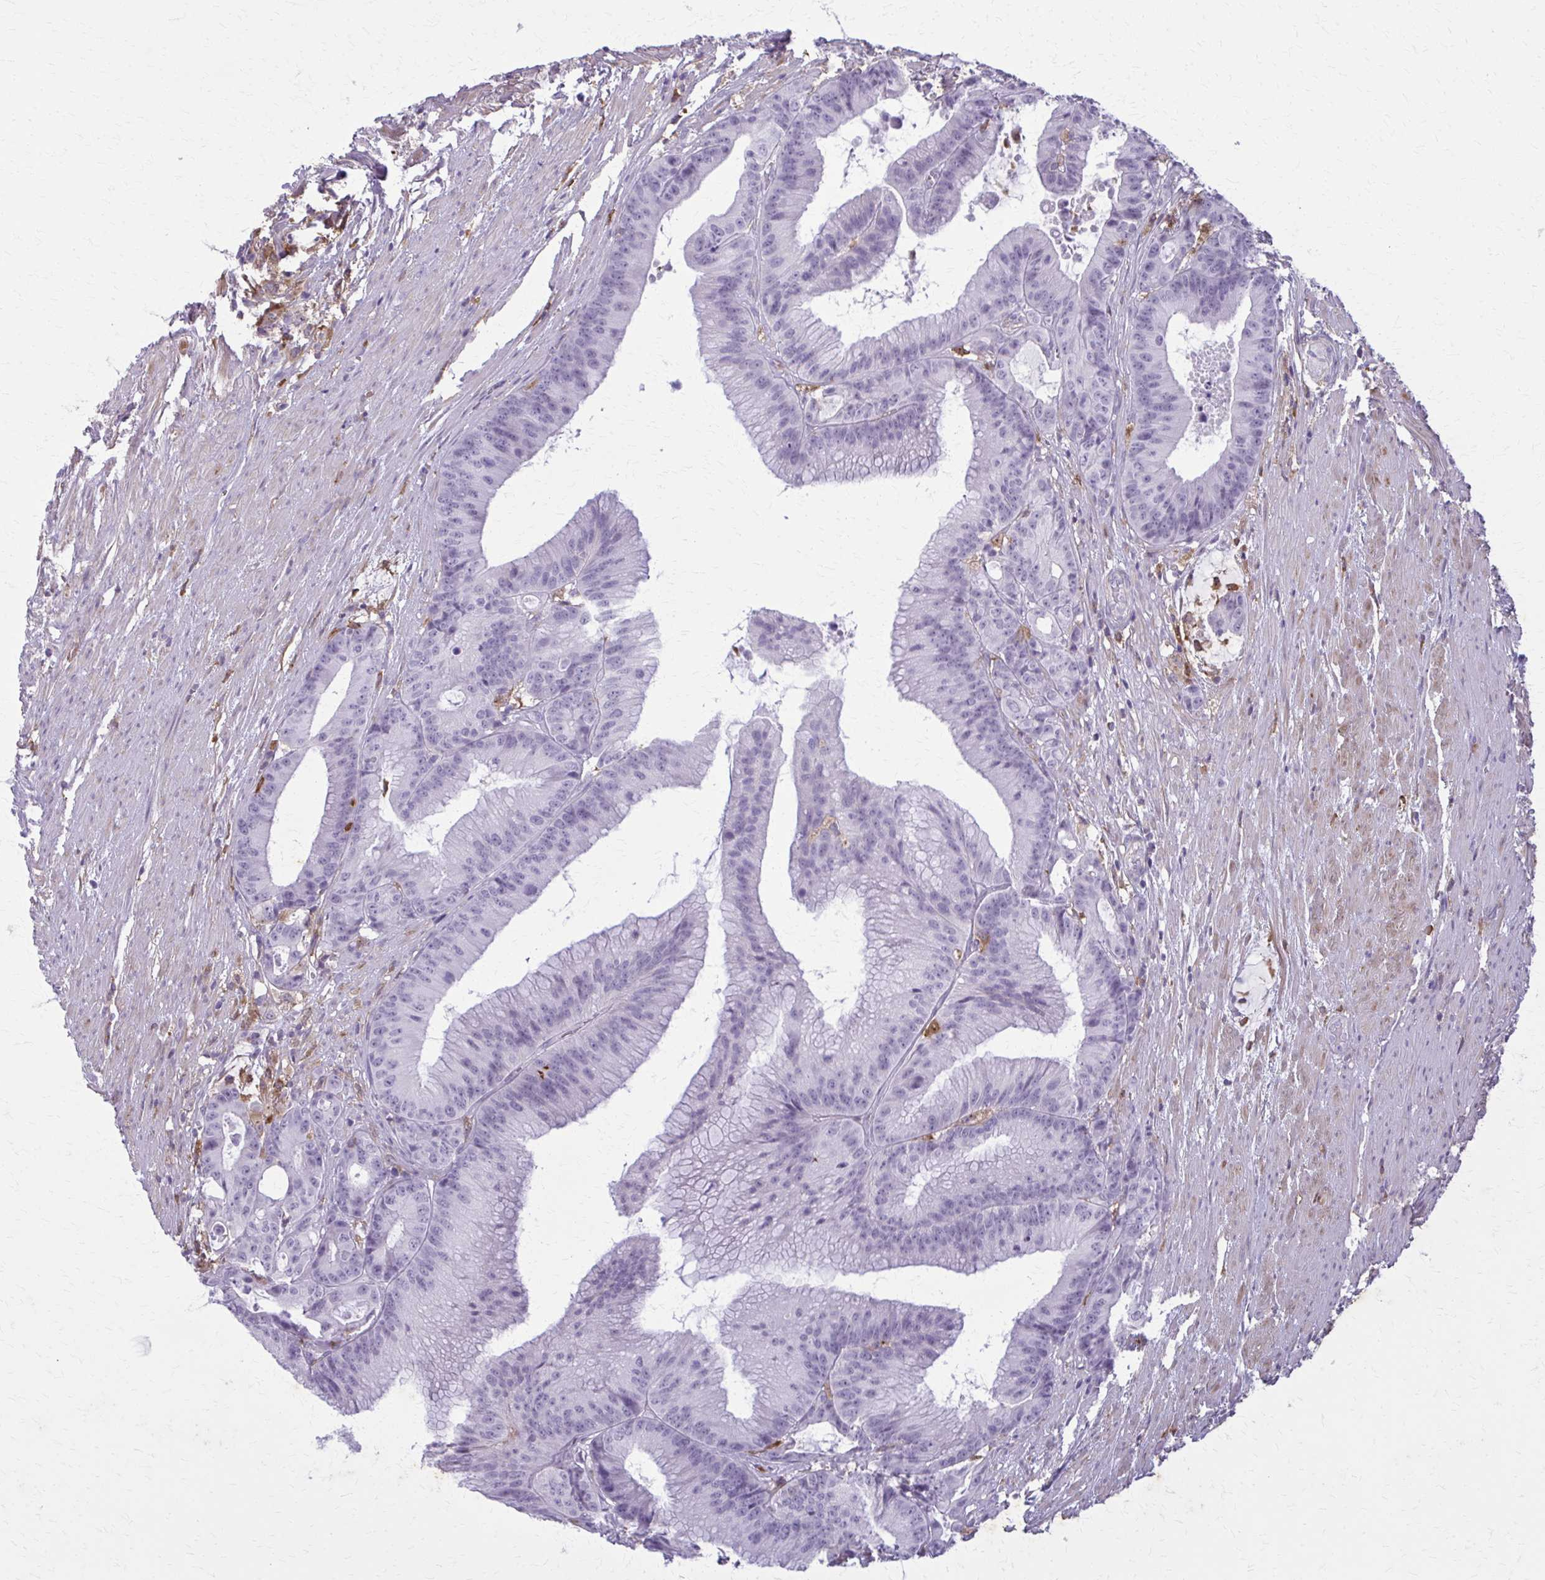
{"staining": {"intensity": "negative", "quantity": "none", "location": "none"}, "tissue": "colorectal cancer", "cell_type": "Tumor cells", "image_type": "cancer", "snomed": [{"axis": "morphology", "description": "Adenocarcinoma, NOS"}, {"axis": "topography", "description": "Colon"}], "caption": "The image displays no significant positivity in tumor cells of colorectal adenocarcinoma.", "gene": "CARD9", "patient": {"sex": "female", "age": 78}}